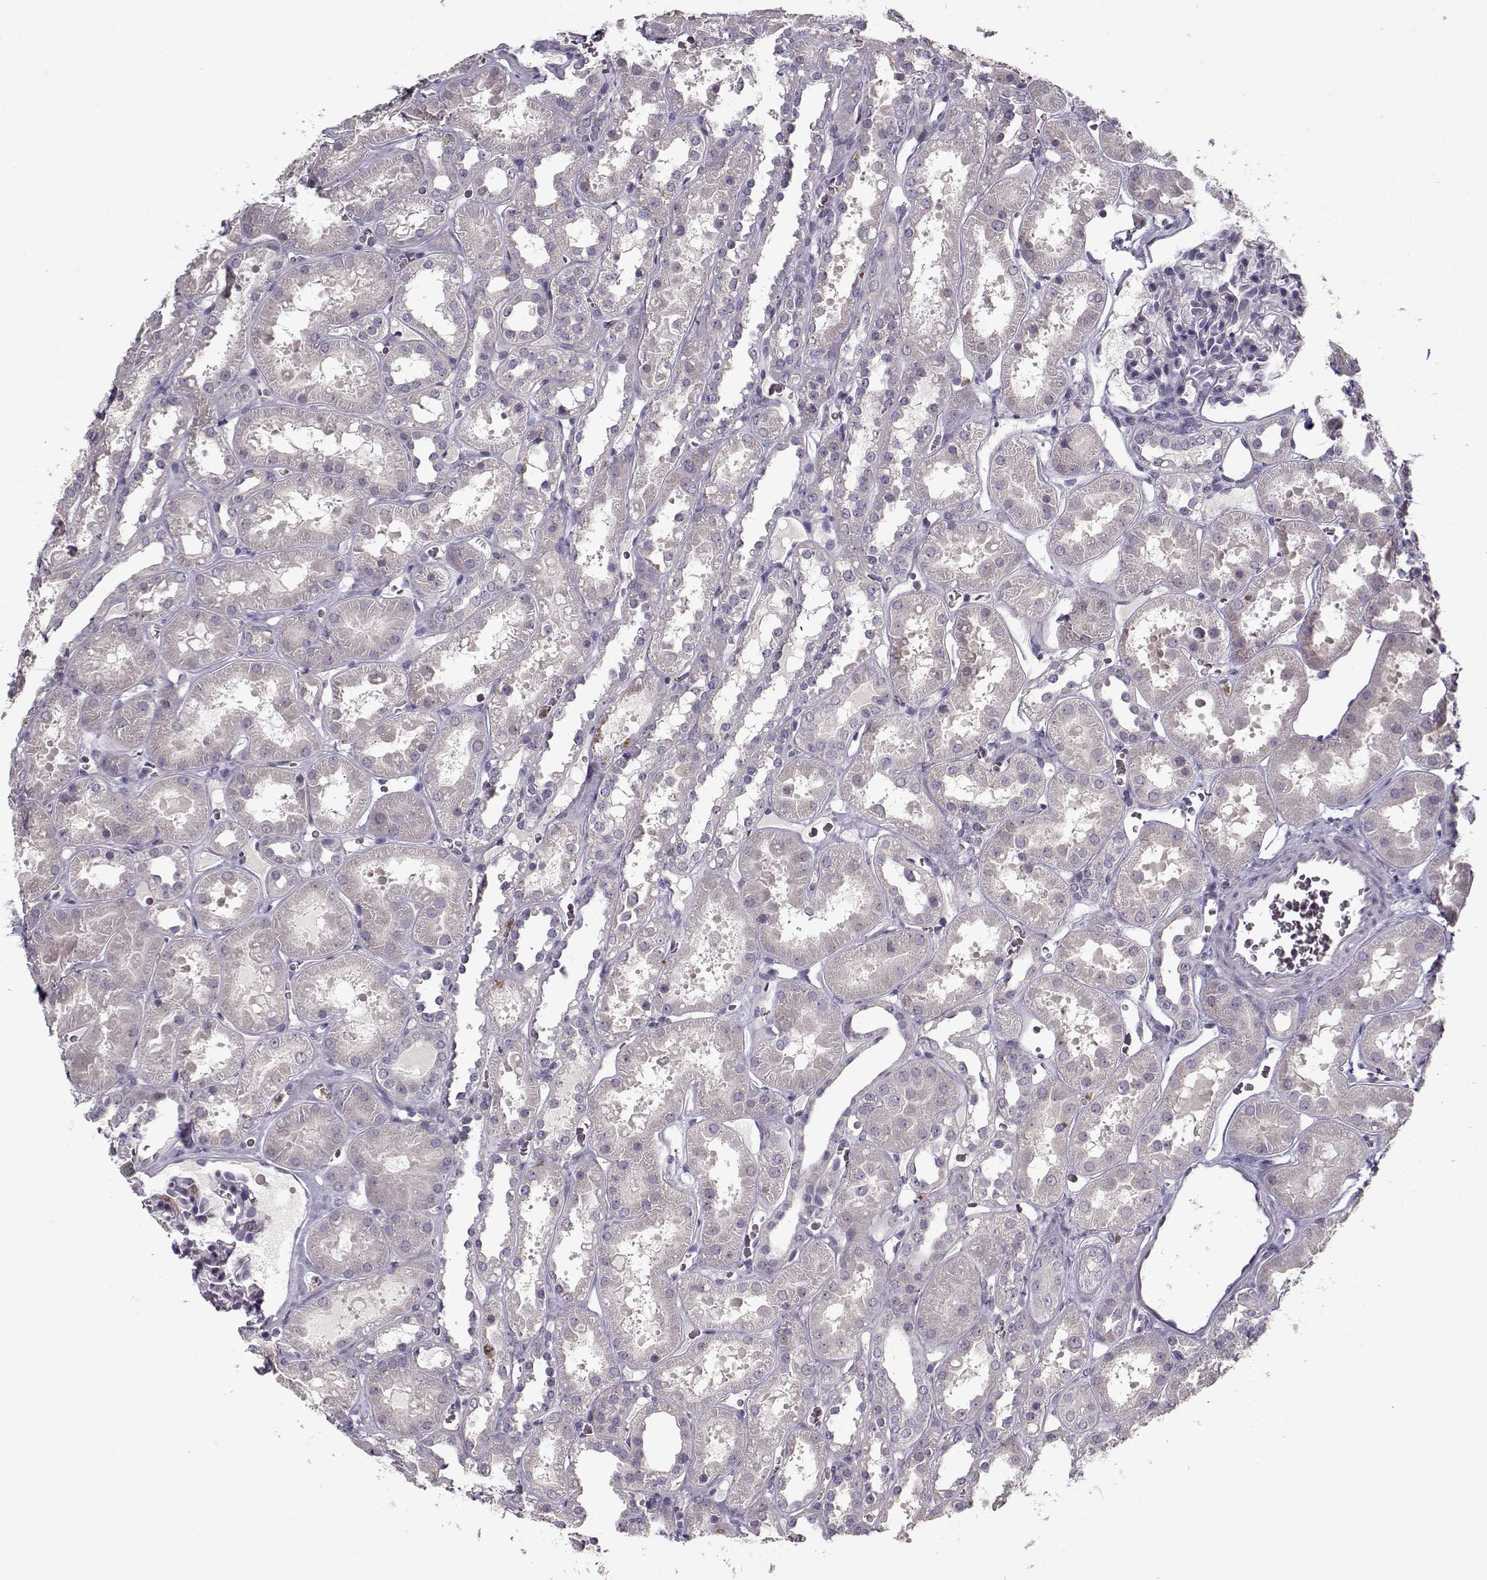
{"staining": {"intensity": "negative", "quantity": "none", "location": "none"}, "tissue": "kidney", "cell_type": "Cells in glomeruli", "image_type": "normal", "snomed": [{"axis": "morphology", "description": "Normal tissue, NOS"}, {"axis": "topography", "description": "Kidney"}], "caption": "Immunohistochemistry image of normal kidney stained for a protein (brown), which exhibits no expression in cells in glomeruli. (IHC, brightfield microscopy, high magnification).", "gene": "UNC13D", "patient": {"sex": "female", "age": 41}}